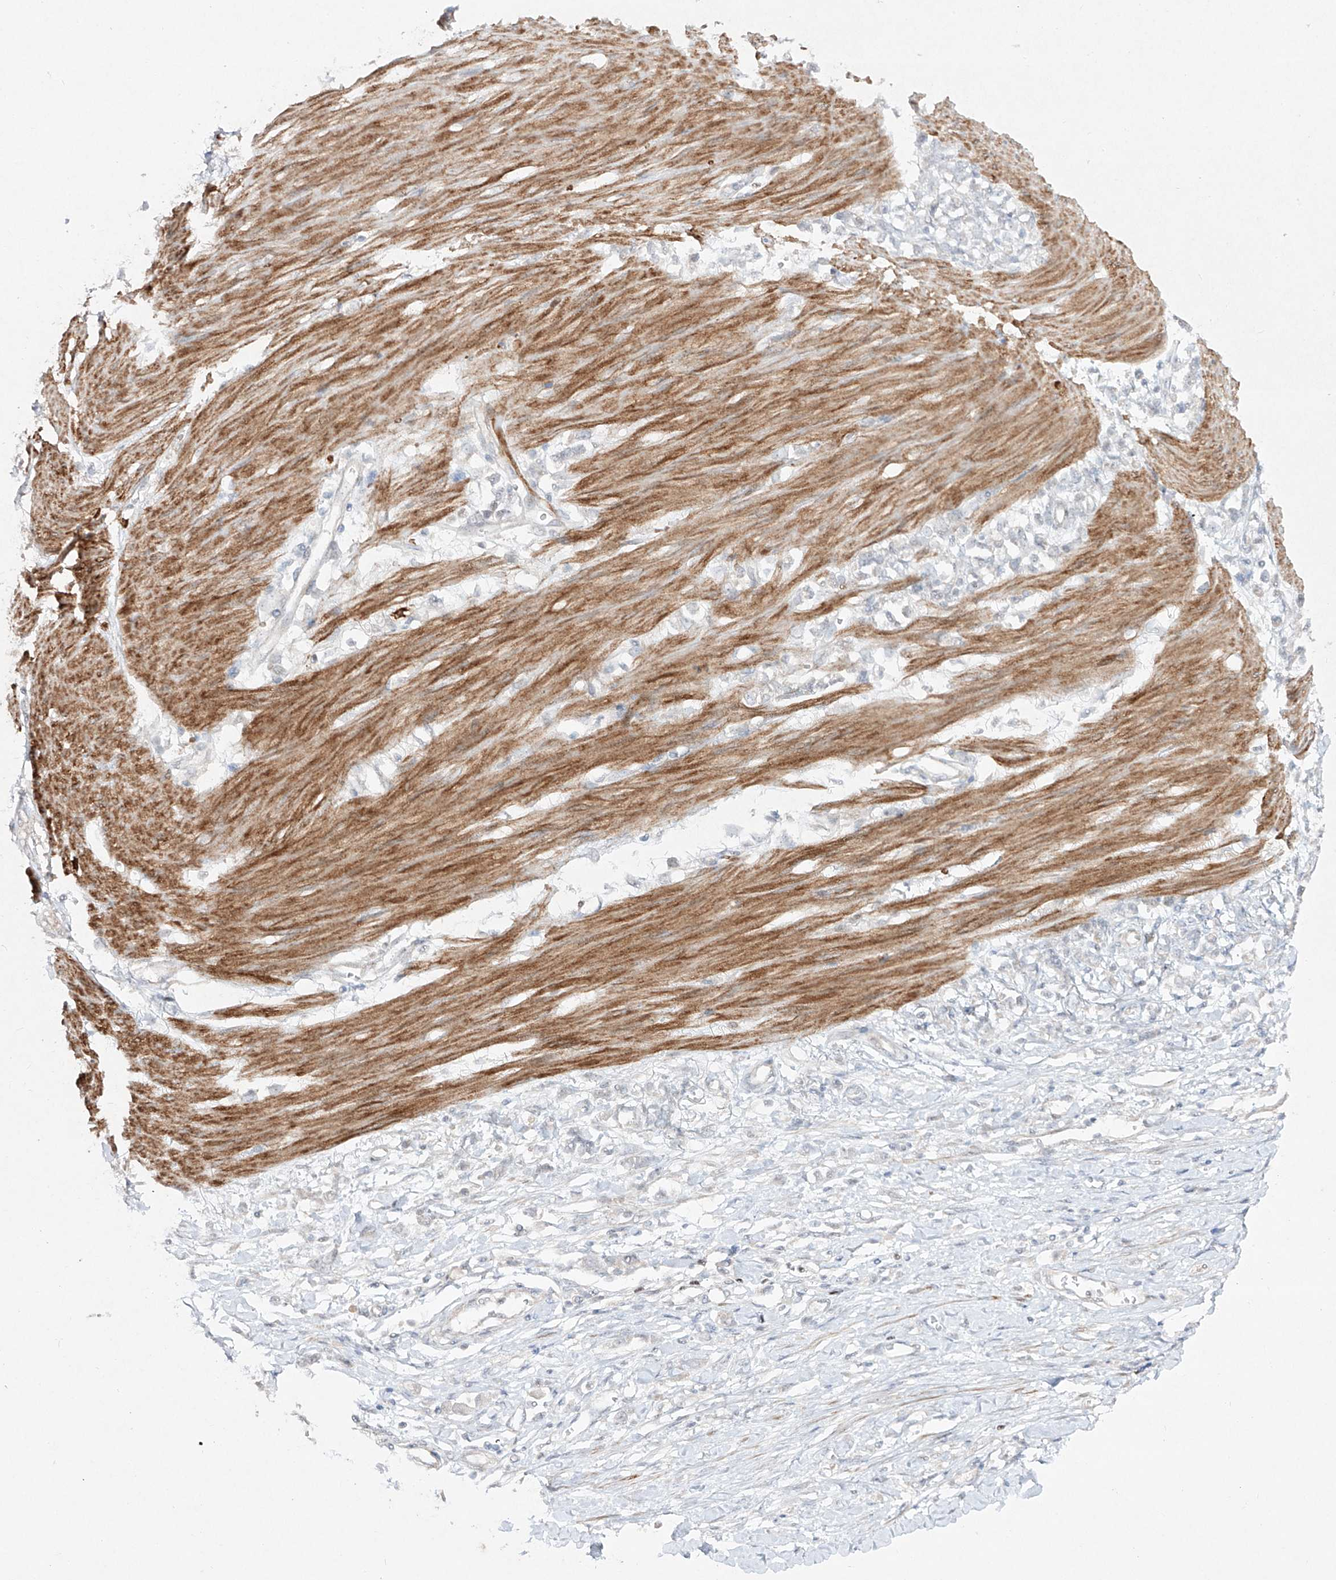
{"staining": {"intensity": "negative", "quantity": "none", "location": "none"}, "tissue": "stomach cancer", "cell_type": "Tumor cells", "image_type": "cancer", "snomed": [{"axis": "morphology", "description": "Adenocarcinoma, NOS"}, {"axis": "topography", "description": "Stomach"}], "caption": "Immunohistochemical staining of human adenocarcinoma (stomach) shows no significant expression in tumor cells. (Brightfield microscopy of DAB (3,3'-diaminobenzidine) IHC at high magnification).", "gene": "KDM1B", "patient": {"sex": "female", "age": 76}}